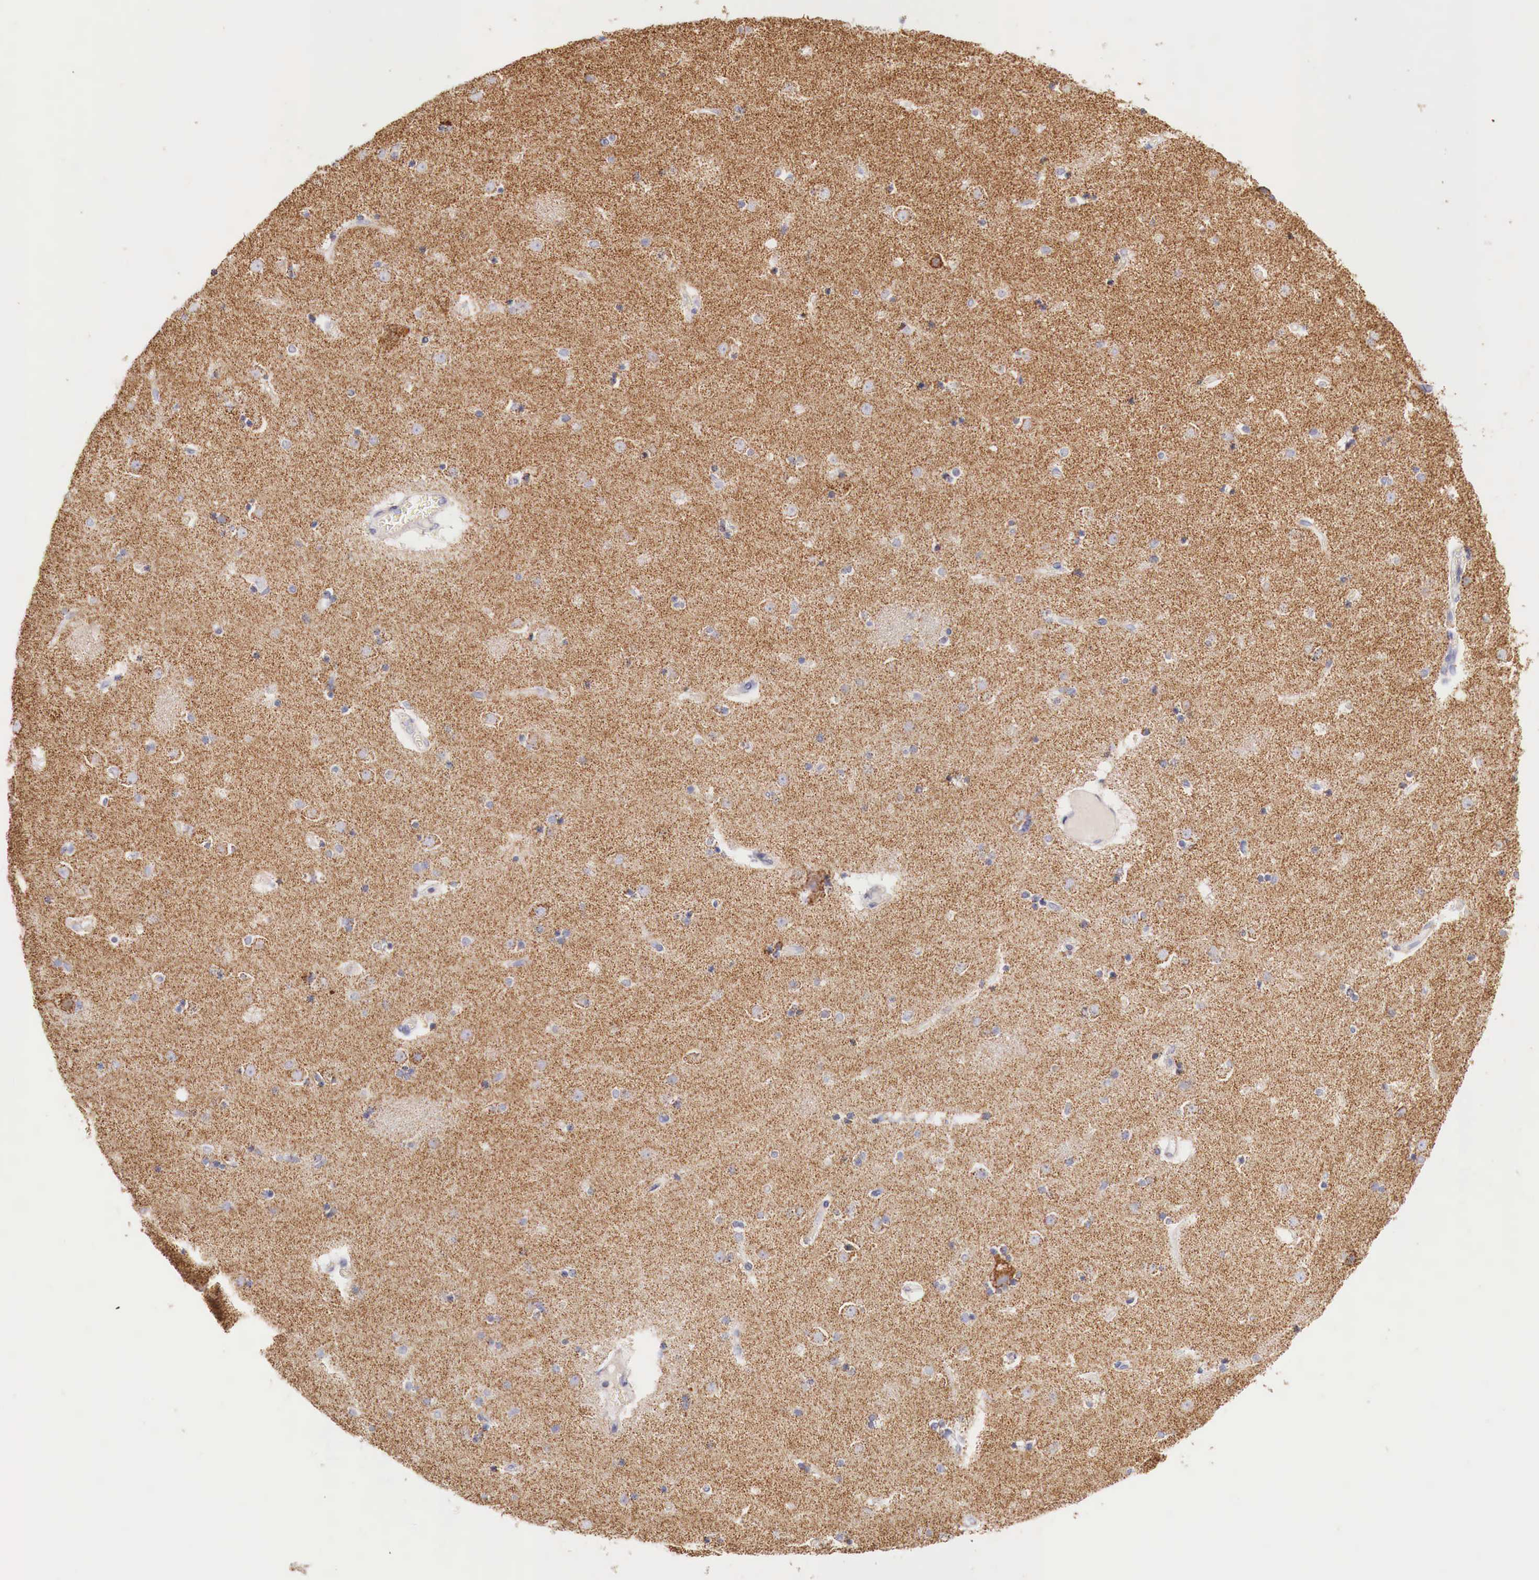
{"staining": {"intensity": "weak", "quantity": "<25%", "location": "cytoplasmic/membranous"}, "tissue": "caudate", "cell_type": "Glial cells", "image_type": "normal", "snomed": [{"axis": "morphology", "description": "Normal tissue, NOS"}, {"axis": "topography", "description": "Lateral ventricle wall"}], "caption": "Immunohistochemical staining of benign human caudate reveals no significant staining in glial cells.", "gene": "IDH3G", "patient": {"sex": "female", "age": 54}}